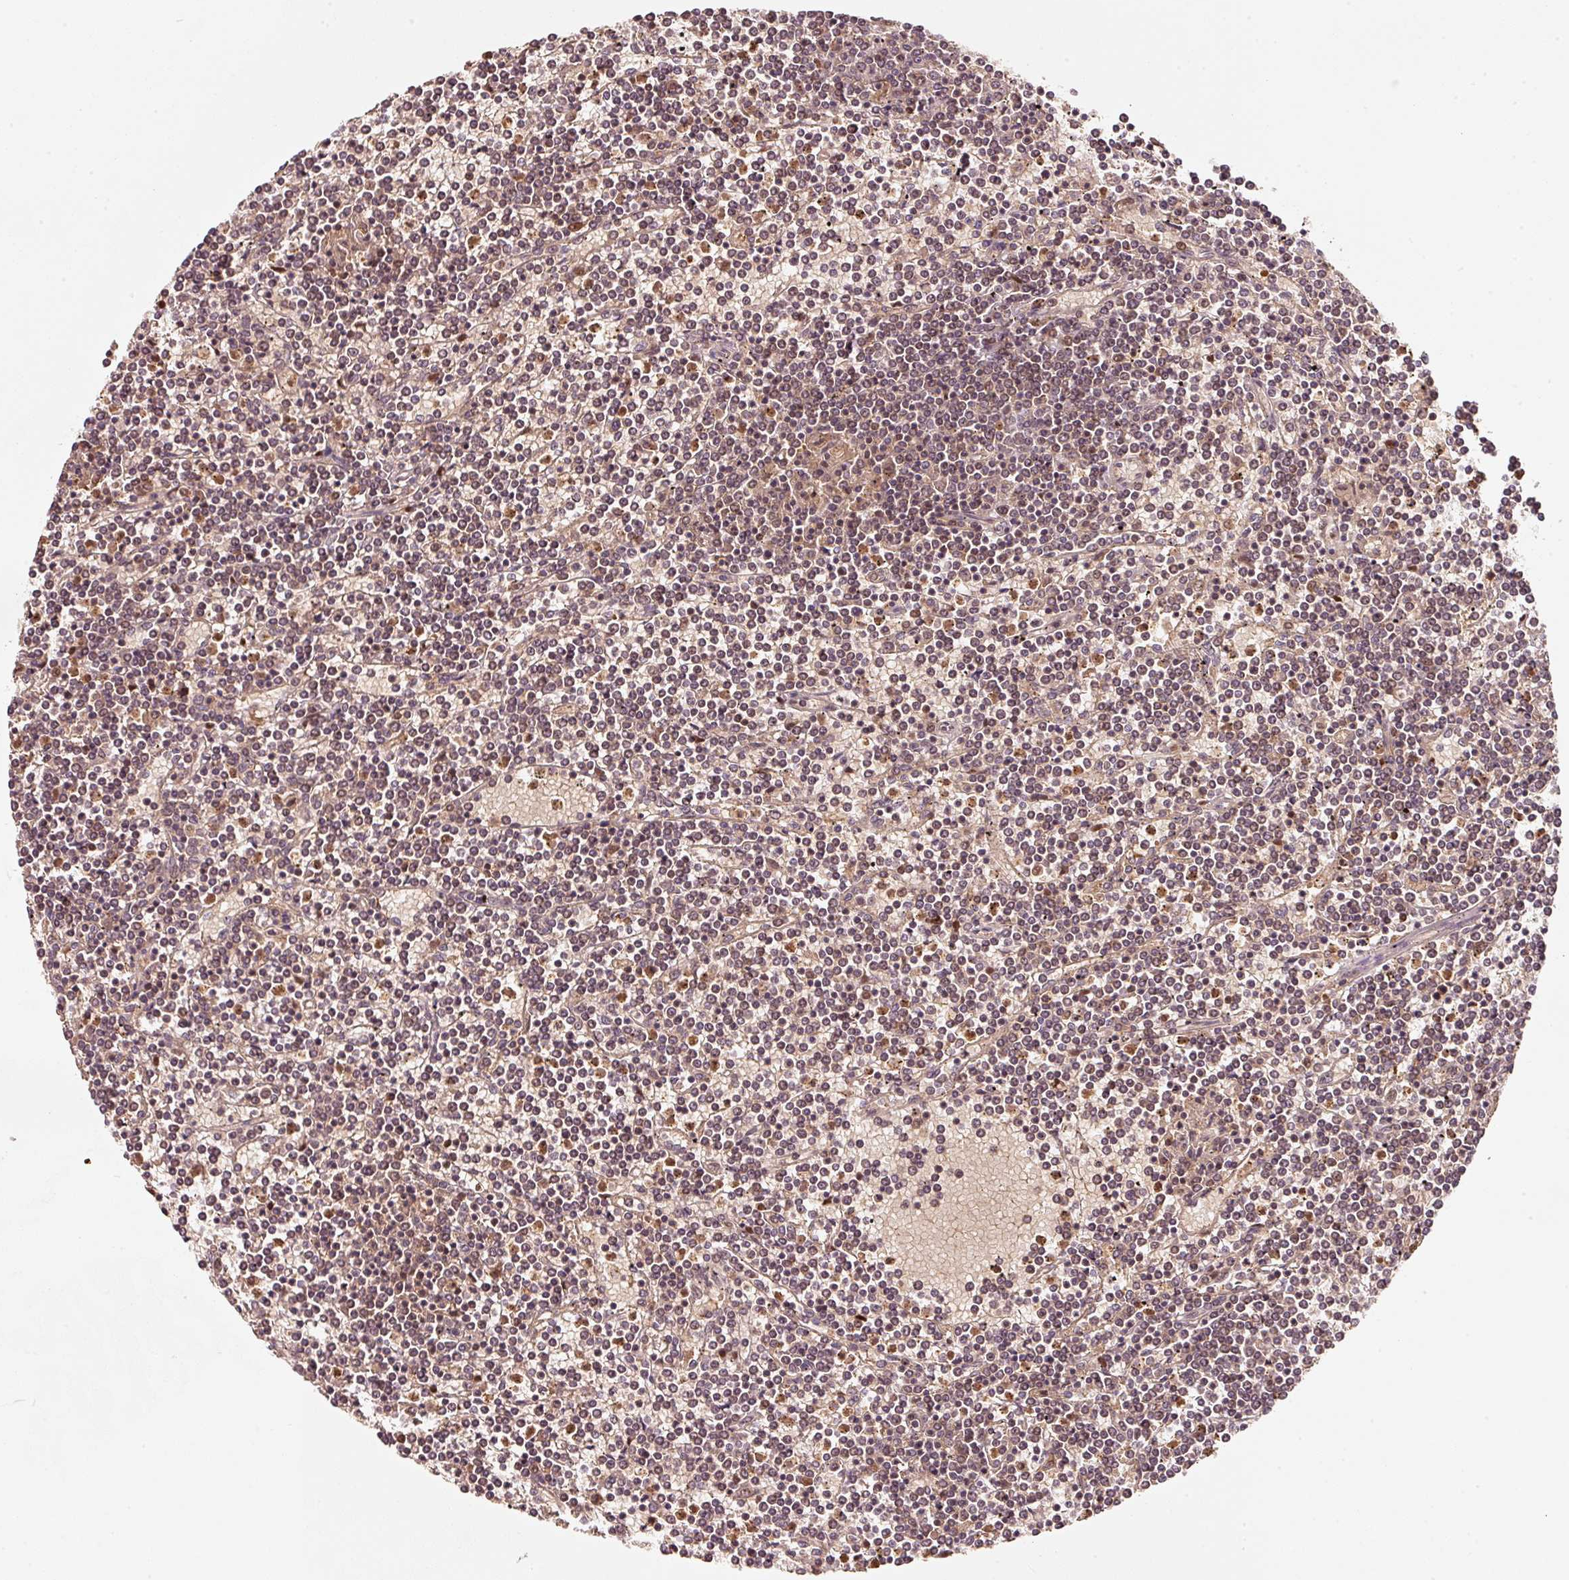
{"staining": {"intensity": "weak", "quantity": ">75%", "location": "cytoplasmic/membranous"}, "tissue": "lymphoma", "cell_type": "Tumor cells", "image_type": "cancer", "snomed": [{"axis": "morphology", "description": "Malignant lymphoma, non-Hodgkin's type, Low grade"}, {"axis": "topography", "description": "Spleen"}], "caption": "A micrograph of malignant lymphoma, non-Hodgkin's type (low-grade) stained for a protein demonstrates weak cytoplasmic/membranous brown staining in tumor cells. The staining was performed using DAB (3,3'-diaminobenzidine), with brown indicating positive protein expression. Nuclei are stained blue with hematoxylin.", "gene": "RRAS2", "patient": {"sex": "female", "age": 19}}